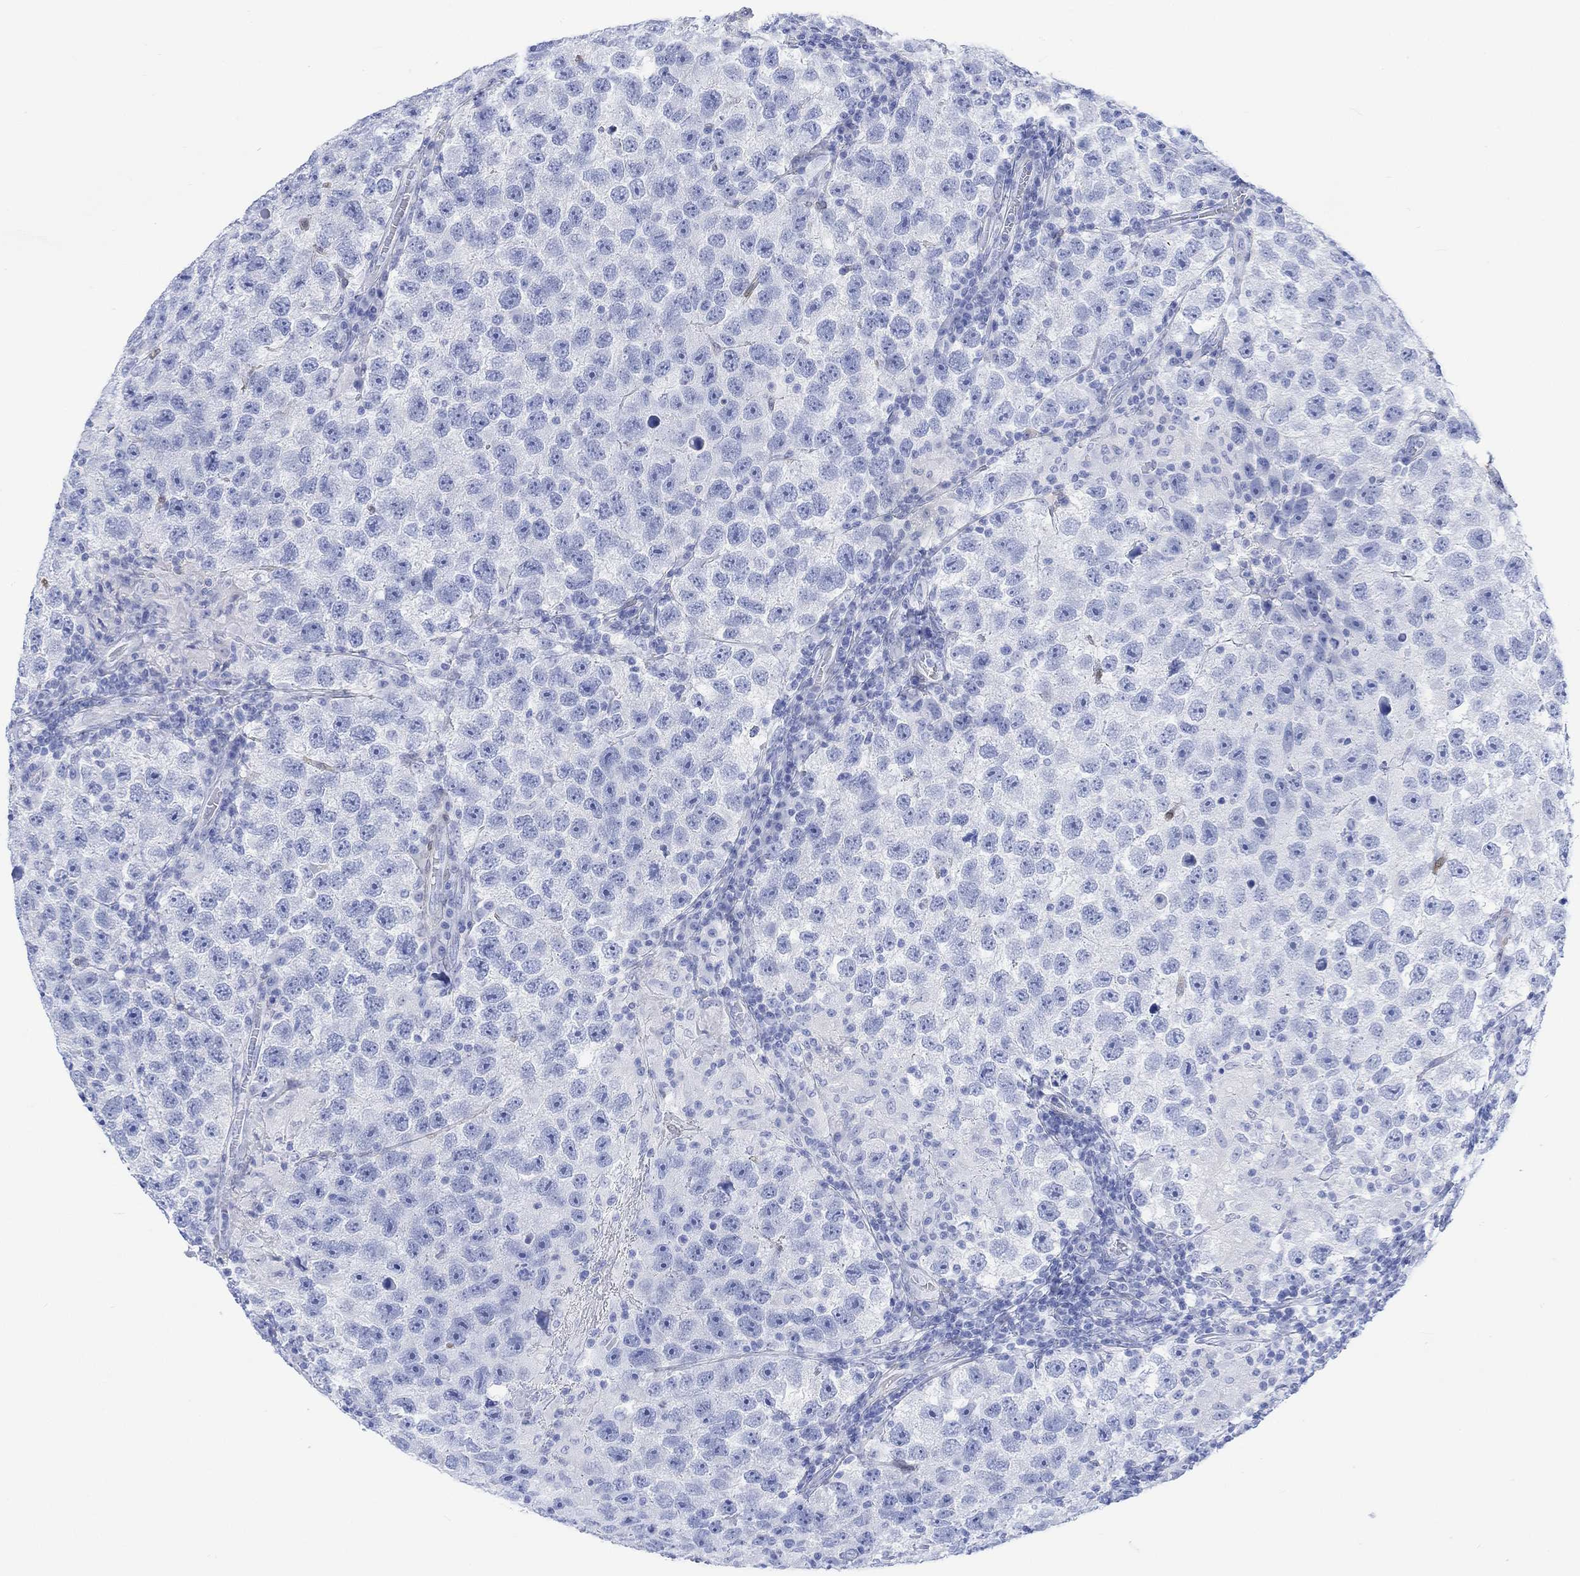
{"staining": {"intensity": "negative", "quantity": "none", "location": "none"}, "tissue": "testis cancer", "cell_type": "Tumor cells", "image_type": "cancer", "snomed": [{"axis": "morphology", "description": "Seminoma, NOS"}, {"axis": "topography", "description": "Testis"}], "caption": "Immunohistochemistry photomicrograph of seminoma (testis) stained for a protein (brown), which reveals no positivity in tumor cells.", "gene": "TPPP3", "patient": {"sex": "male", "age": 26}}